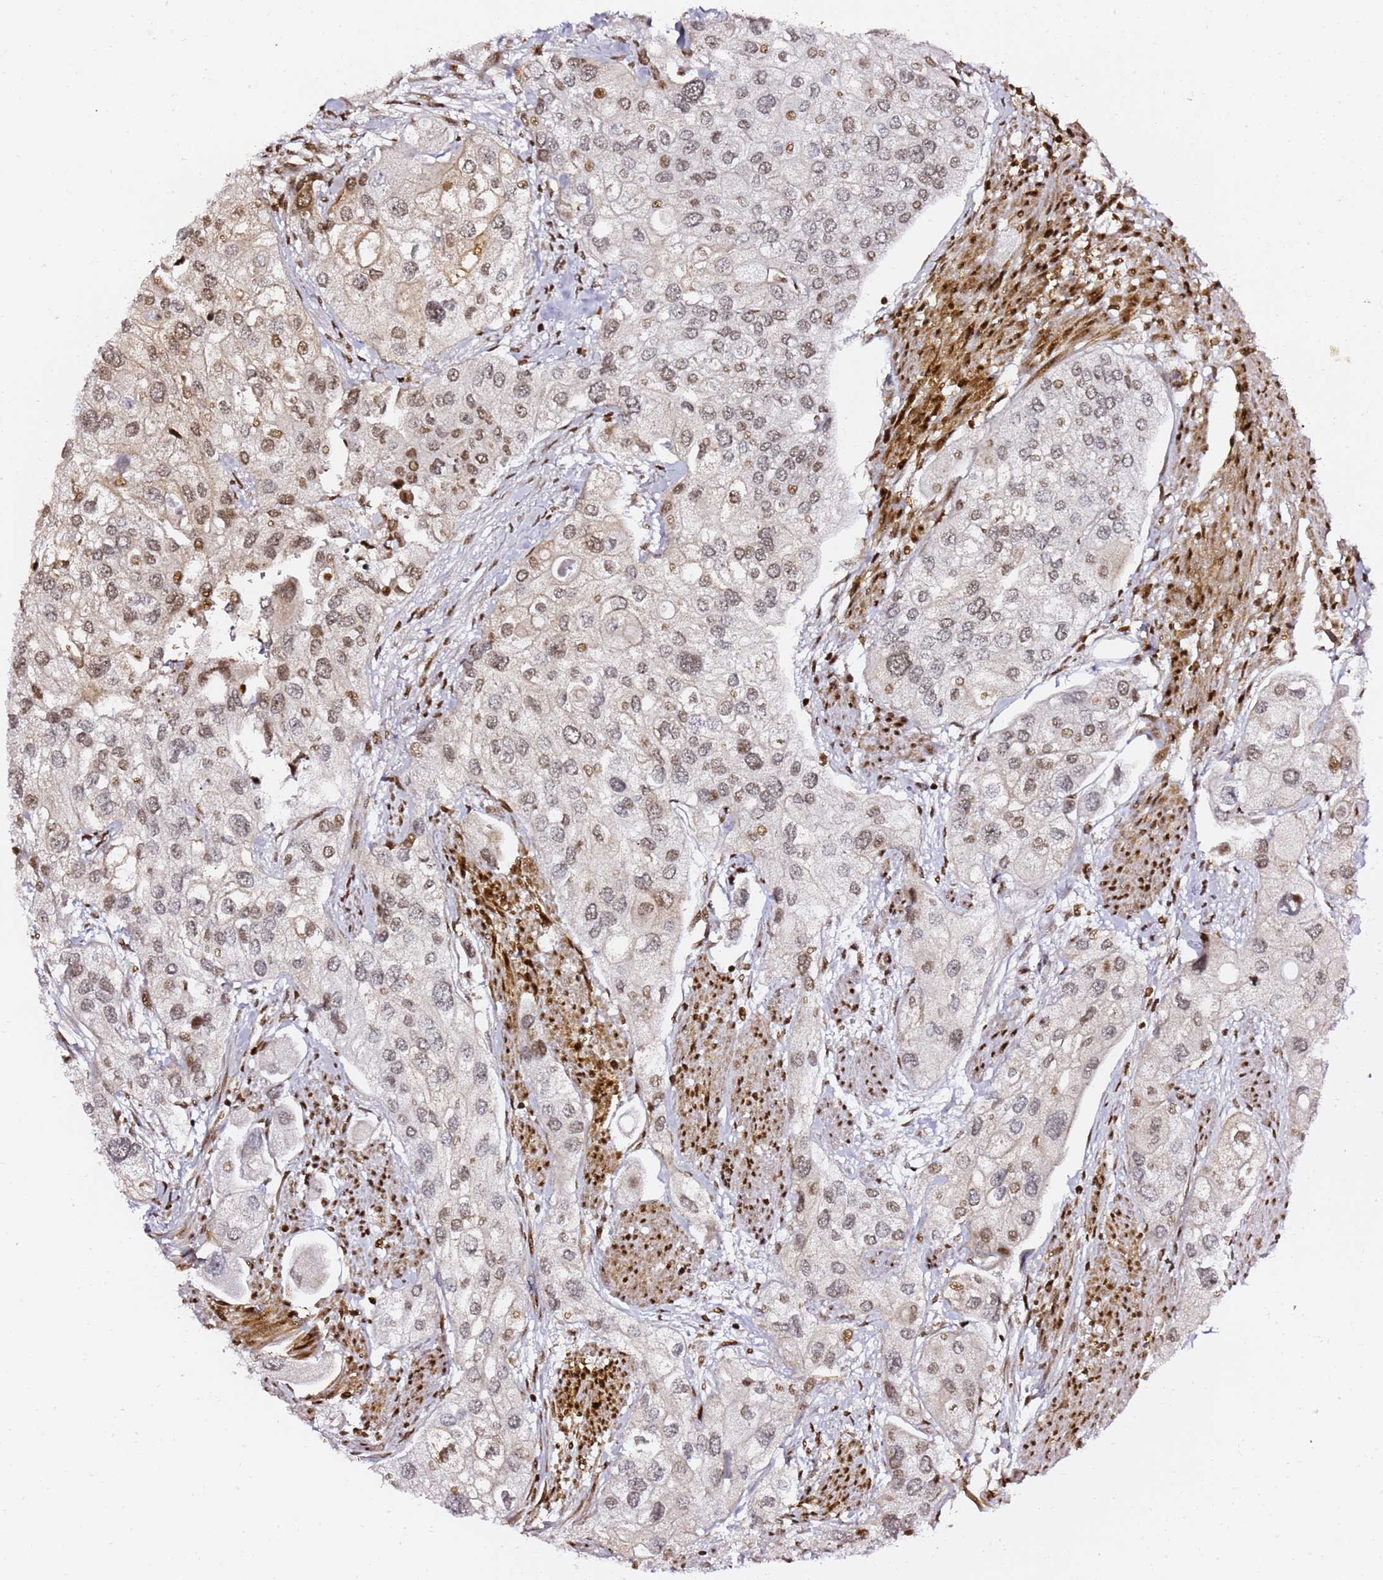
{"staining": {"intensity": "weak", "quantity": "25%-75%", "location": "nuclear"}, "tissue": "urothelial cancer", "cell_type": "Tumor cells", "image_type": "cancer", "snomed": [{"axis": "morphology", "description": "Urothelial carcinoma, High grade"}, {"axis": "topography", "description": "Urinary bladder"}], "caption": "High-grade urothelial carcinoma was stained to show a protein in brown. There is low levels of weak nuclear expression in approximately 25%-75% of tumor cells. The protein is shown in brown color, while the nuclei are stained blue.", "gene": "GBP2", "patient": {"sex": "male", "age": 64}}